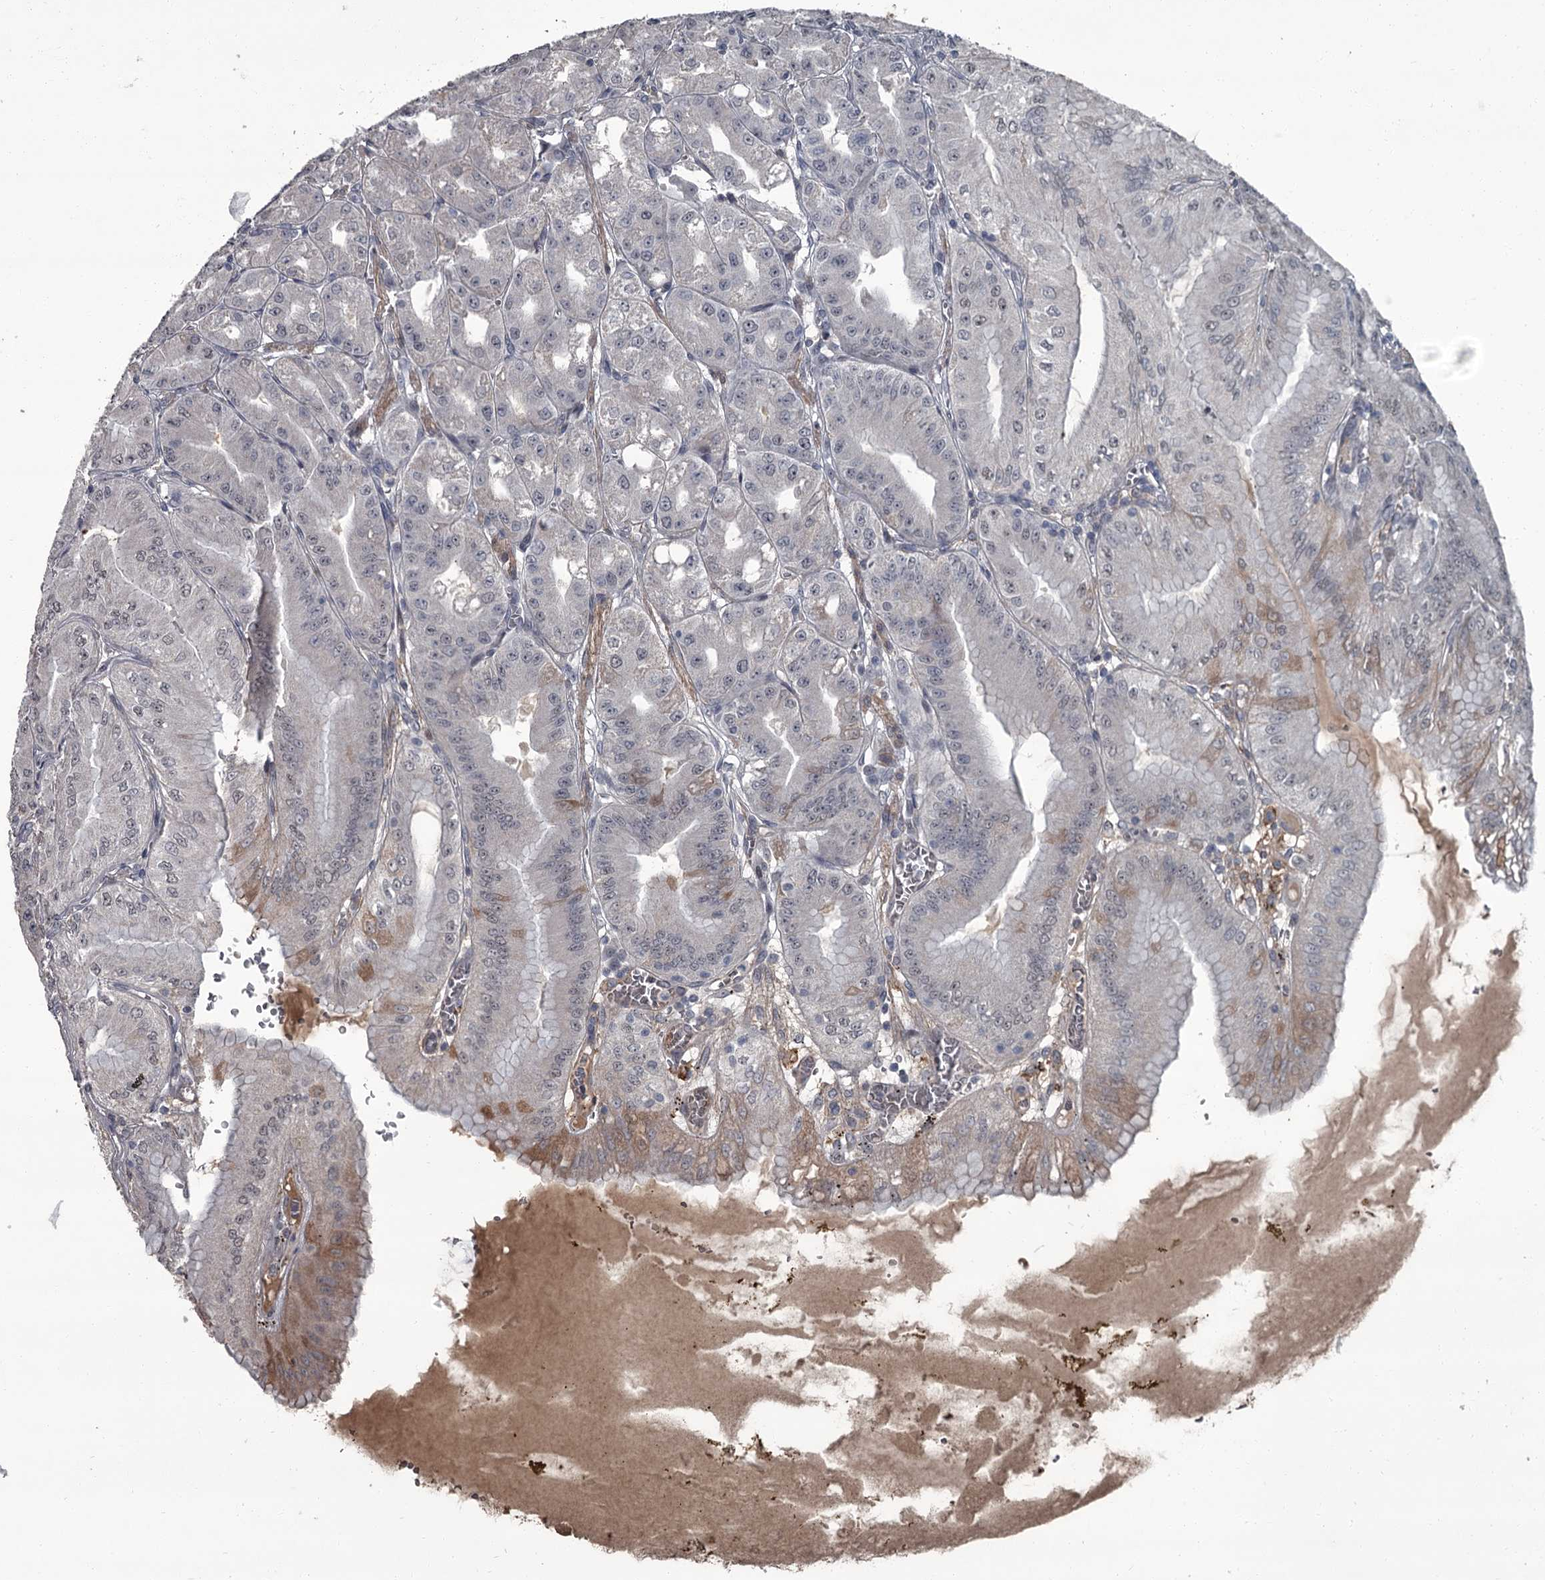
{"staining": {"intensity": "weak", "quantity": "<25%", "location": "nuclear"}, "tissue": "stomach", "cell_type": "Glandular cells", "image_type": "normal", "snomed": [{"axis": "morphology", "description": "Normal tissue, NOS"}, {"axis": "topography", "description": "Stomach, upper"}, {"axis": "topography", "description": "Stomach, lower"}], "caption": "There is no significant staining in glandular cells of stomach. The staining is performed using DAB (3,3'-diaminobenzidine) brown chromogen with nuclei counter-stained in using hematoxylin.", "gene": "FLVCR2", "patient": {"sex": "male", "age": 71}}